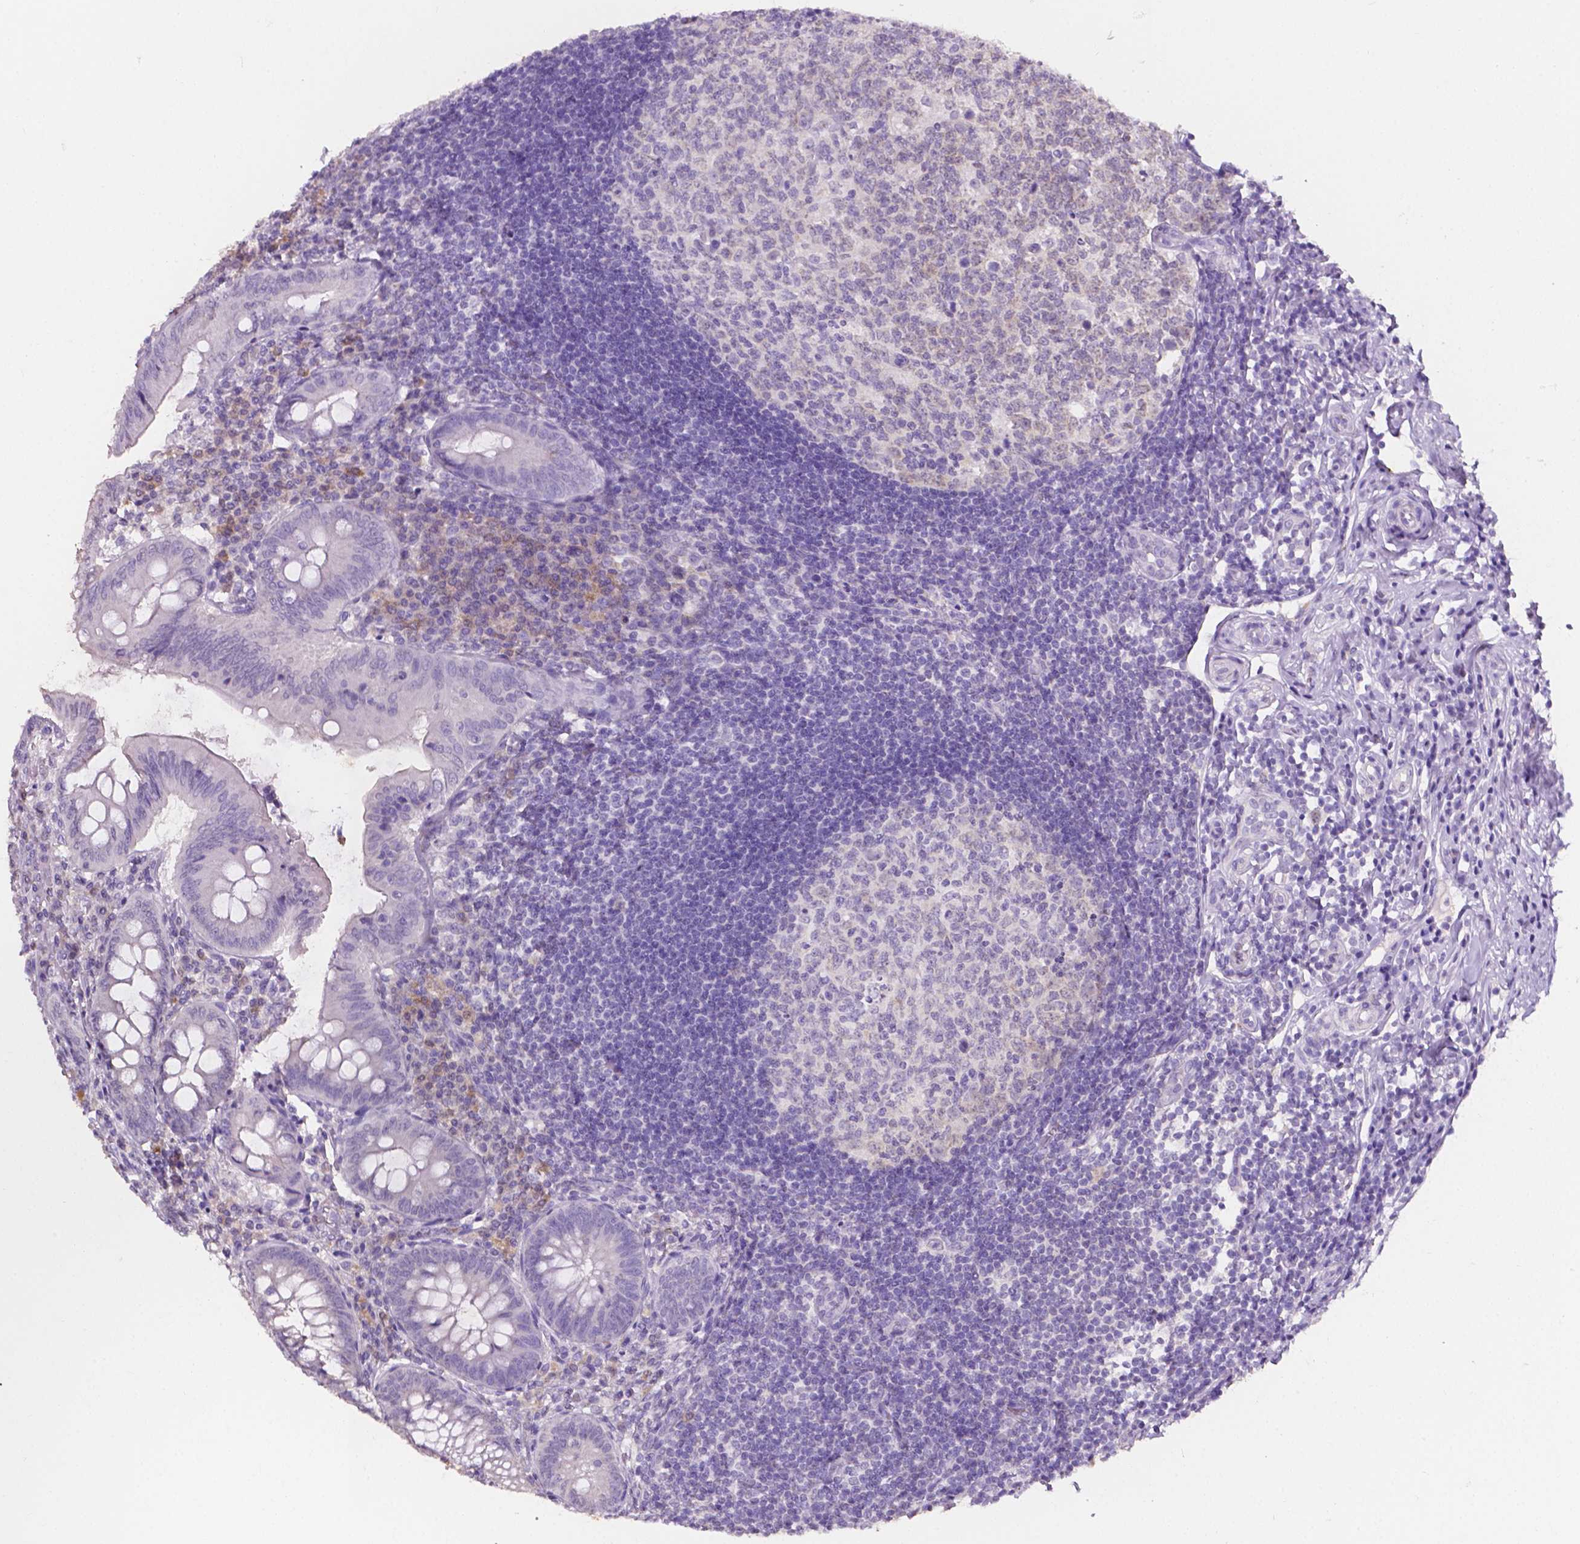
{"staining": {"intensity": "negative", "quantity": "none", "location": "none"}, "tissue": "appendix", "cell_type": "Glandular cells", "image_type": "normal", "snomed": [{"axis": "morphology", "description": "Normal tissue, NOS"}, {"axis": "morphology", "description": "Inflammation, NOS"}, {"axis": "topography", "description": "Appendix"}], "caption": "Immunohistochemistry (IHC) of unremarkable appendix exhibits no expression in glandular cells.", "gene": "PSAT1", "patient": {"sex": "male", "age": 16}}